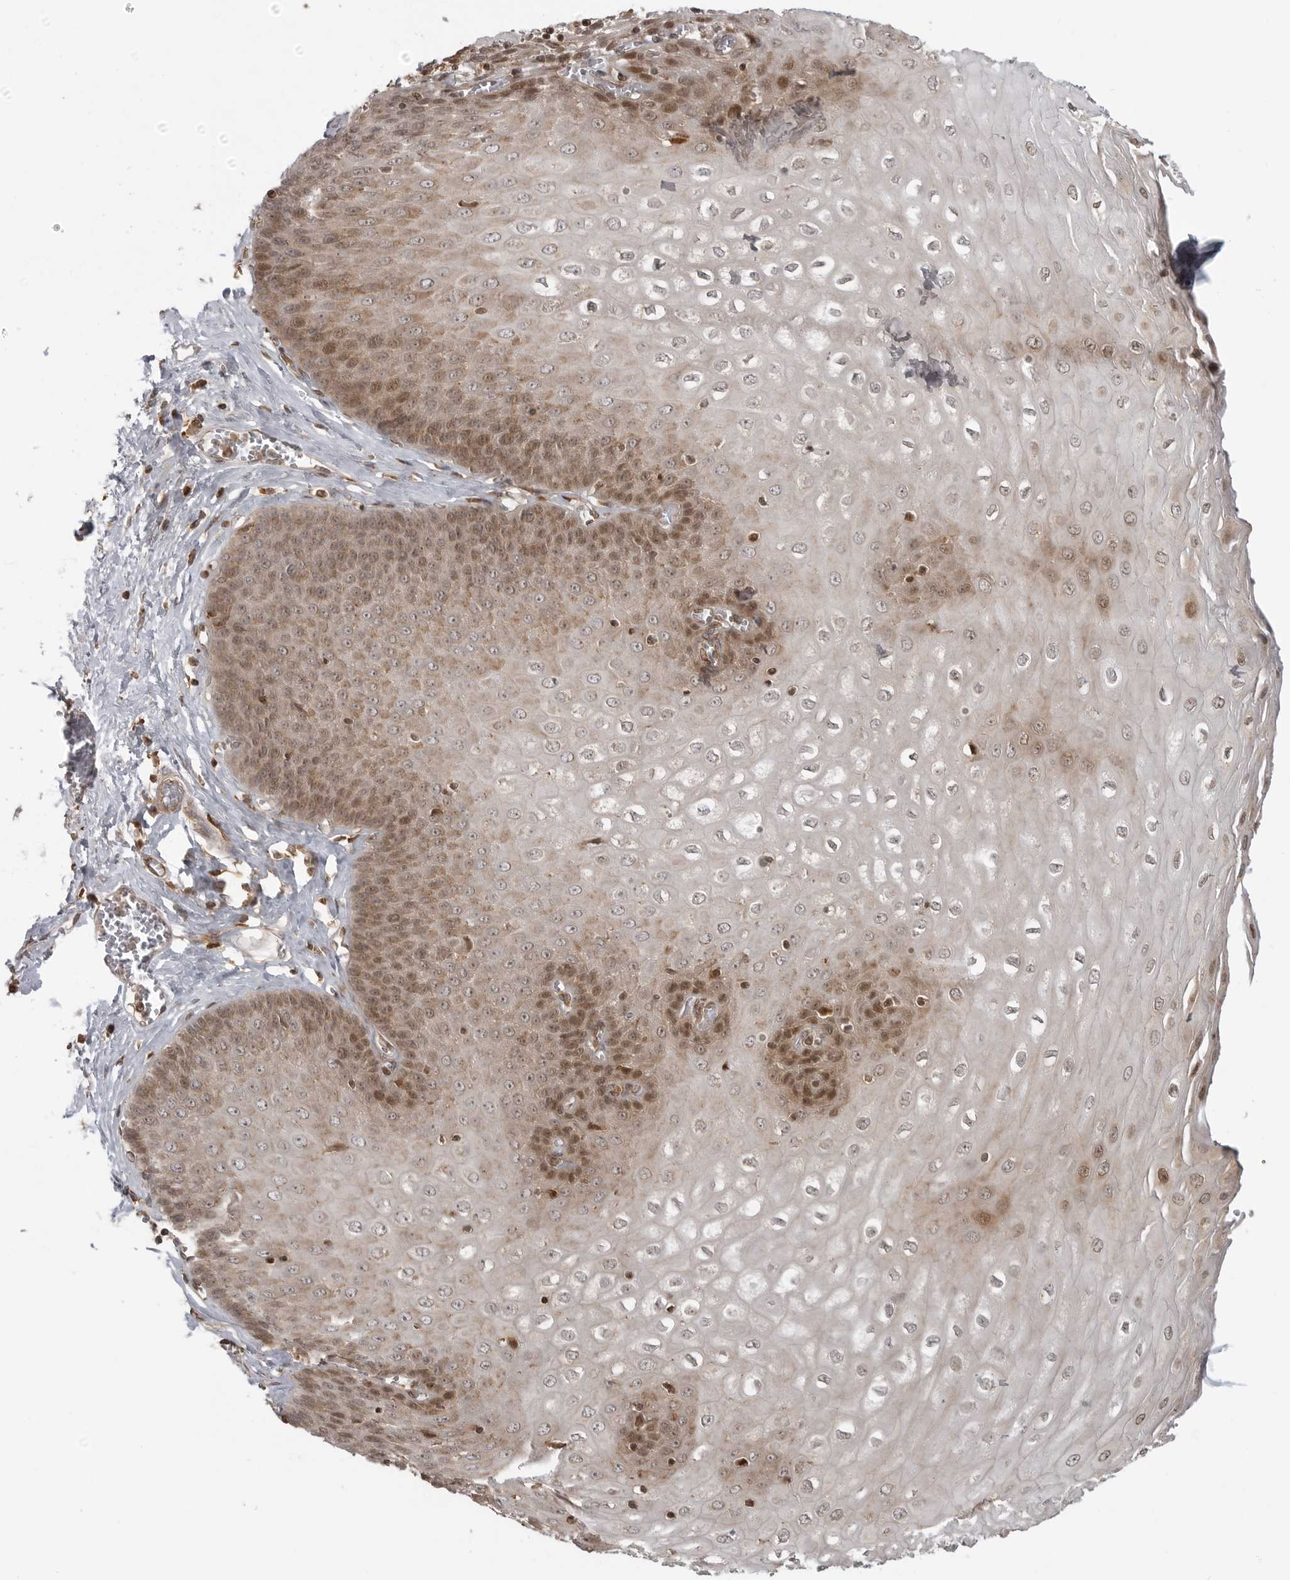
{"staining": {"intensity": "moderate", "quantity": ">75%", "location": "cytoplasmic/membranous,nuclear"}, "tissue": "esophagus", "cell_type": "Squamous epithelial cells", "image_type": "normal", "snomed": [{"axis": "morphology", "description": "Normal tissue, NOS"}, {"axis": "topography", "description": "Esophagus"}], "caption": "This micrograph reveals unremarkable esophagus stained with immunohistochemistry (IHC) to label a protein in brown. The cytoplasmic/membranous,nuclear of squamous epithelial cells show moderate positivity for the protein. Nuclei are counter-stained blue.", "gene": "FAT3", "patient": {"sex": "male", "age": 60}}